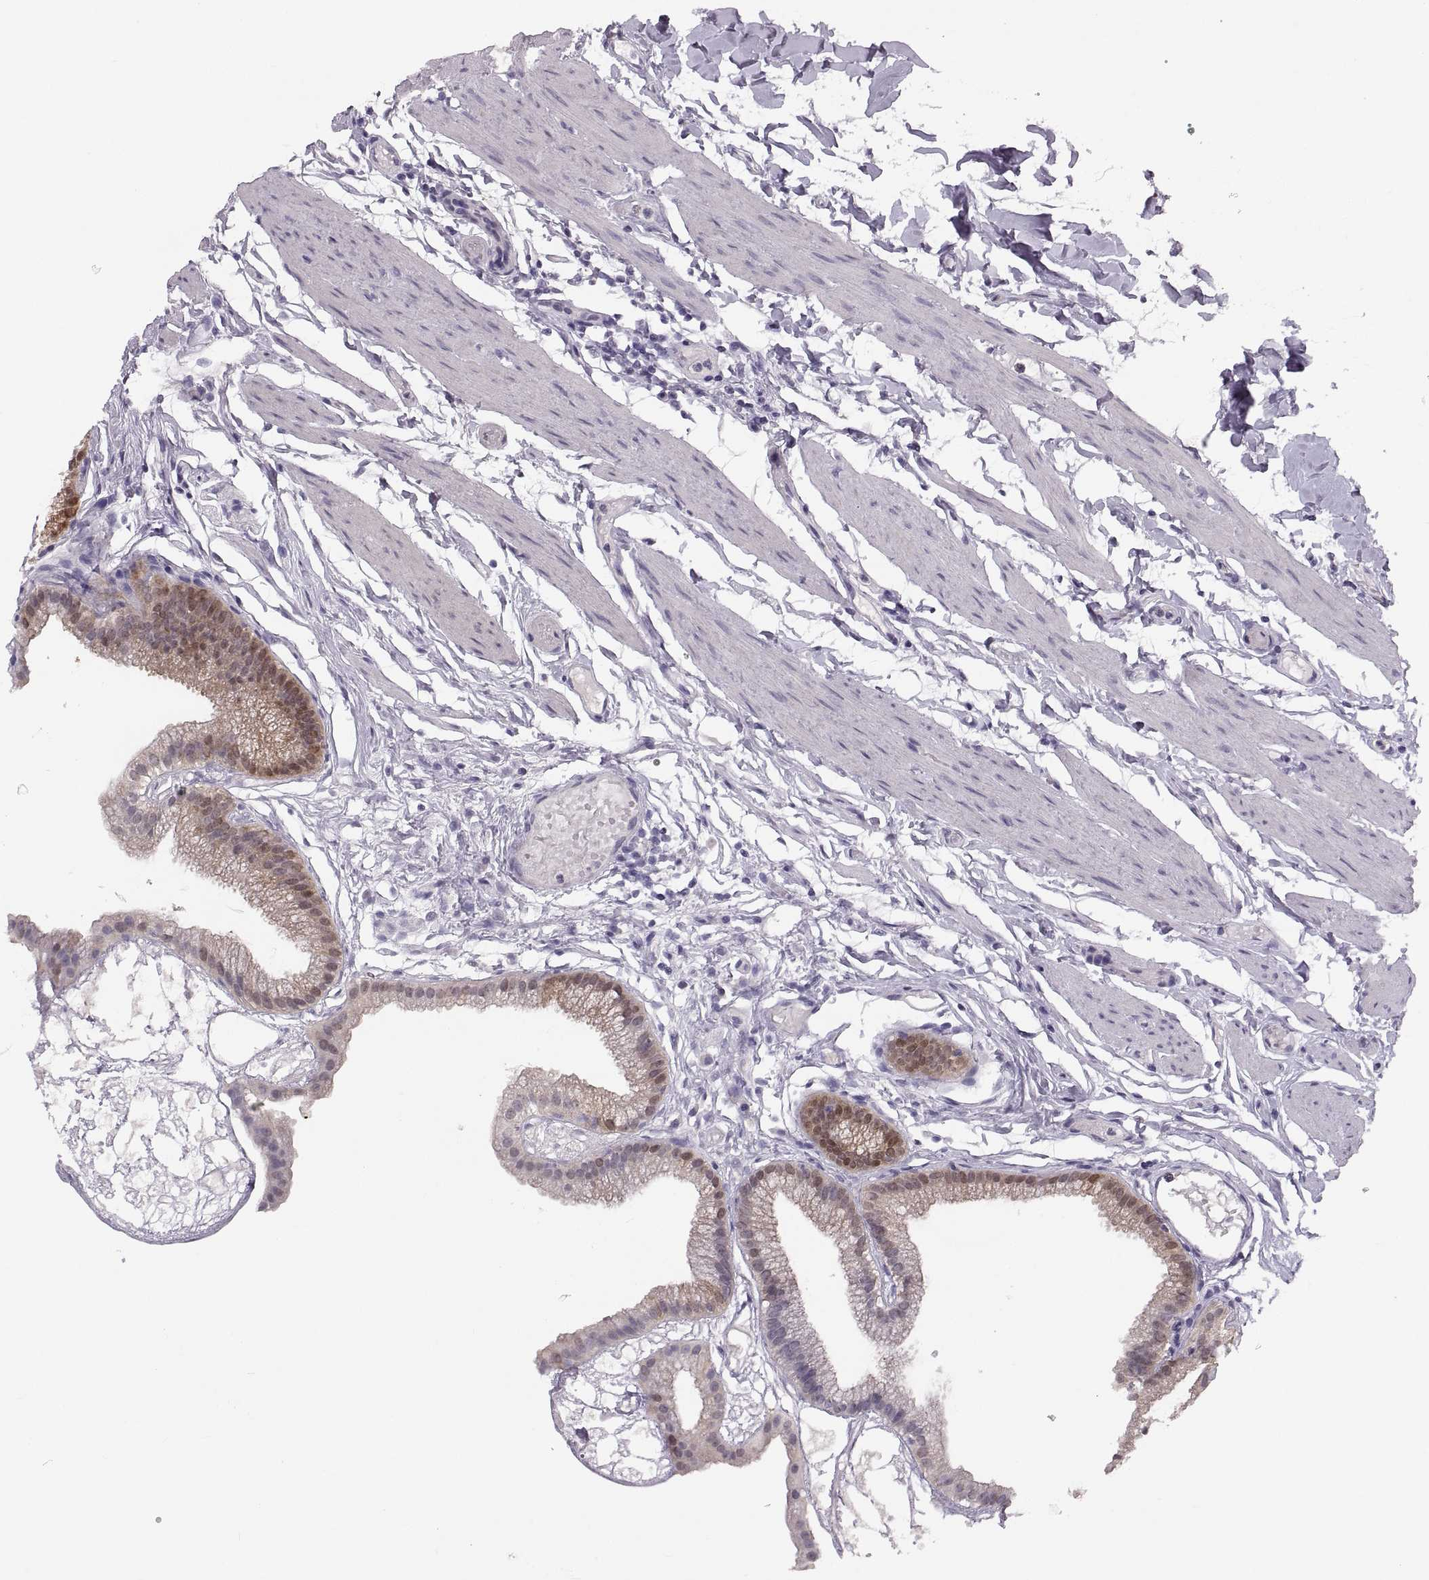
{"staining": {"intensity": "moderate", "quantity": "25%-75%", "location": "cytoplasmic/membranous,nuclear"}, "tissue": "gallbladder", "cell_type": "Glandular cells", "image_type": "normal", "snomed": [{"axis": "morphology", "description": "Normal tissue, NOS"}, {"axis": "topography", "description": "Gallbladder"}], "caption": "This is a photomicrograph of immunohistochemistry staining of benign gallbladder, which shows moderate positivity in the cytoplasmic/membranous,nuclear of glandular cells.", "gene": "ADH6", "patient": {"sex": "female", "age": 45}}